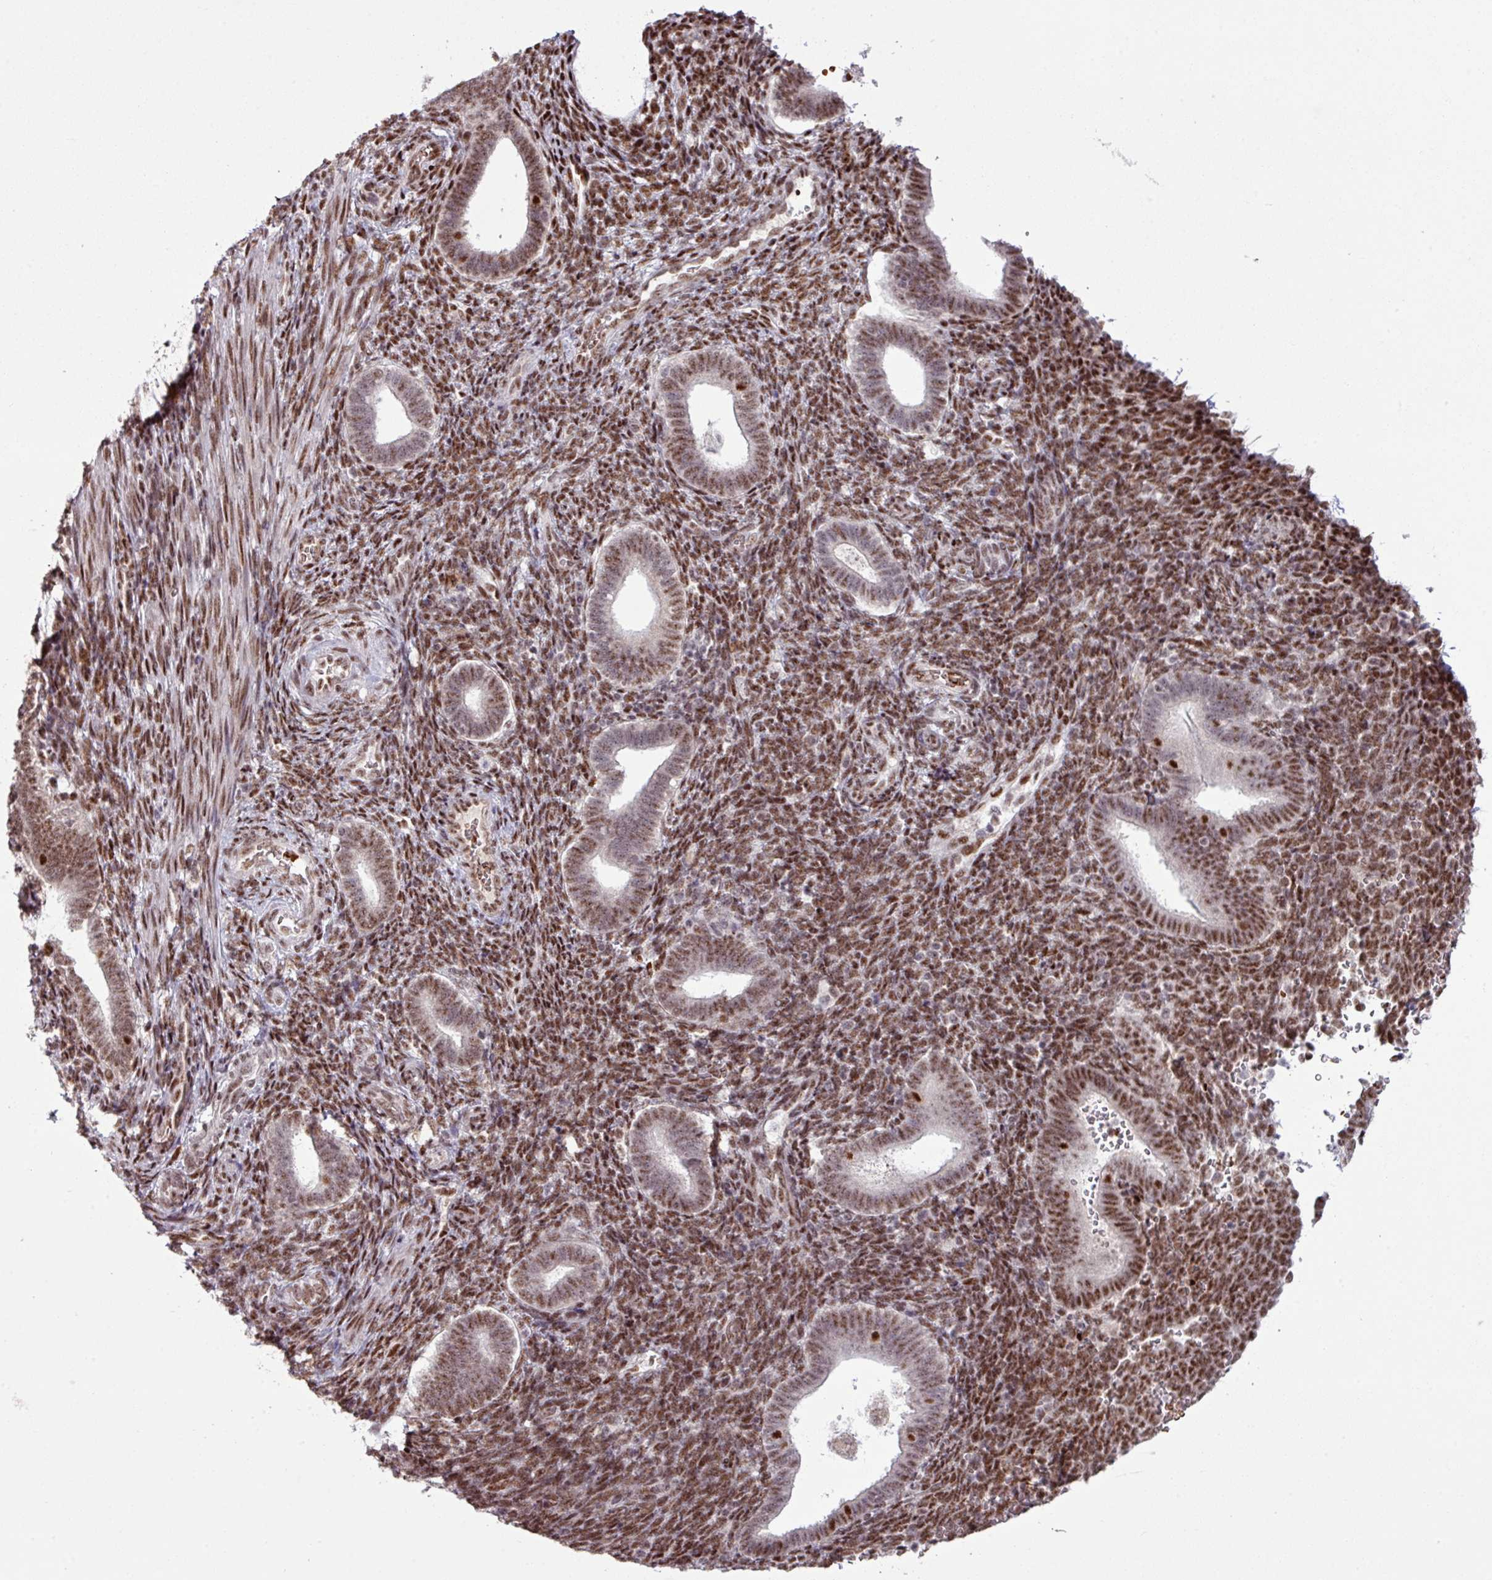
{"staining": {"intensity": "strong", "quantity": ">75%", "location": "nuclear"}, "tissue": "endometrium", "cell_type": "Cells in endometrial stroma", "image_type": "normal", "snomed": [{"axis": "morphology", "description": "Normal tissue, NOS"}, {"axis": "topography", "description": "Endometrium"}], "caption": "IHC (DAB) staining of normal human endometrium exhibits strong nuclear protein expression in approximately >75% of cells in endometrial stroma.", "gene": "PRDM5", "patient": {"sex": "female", "age": 34}}